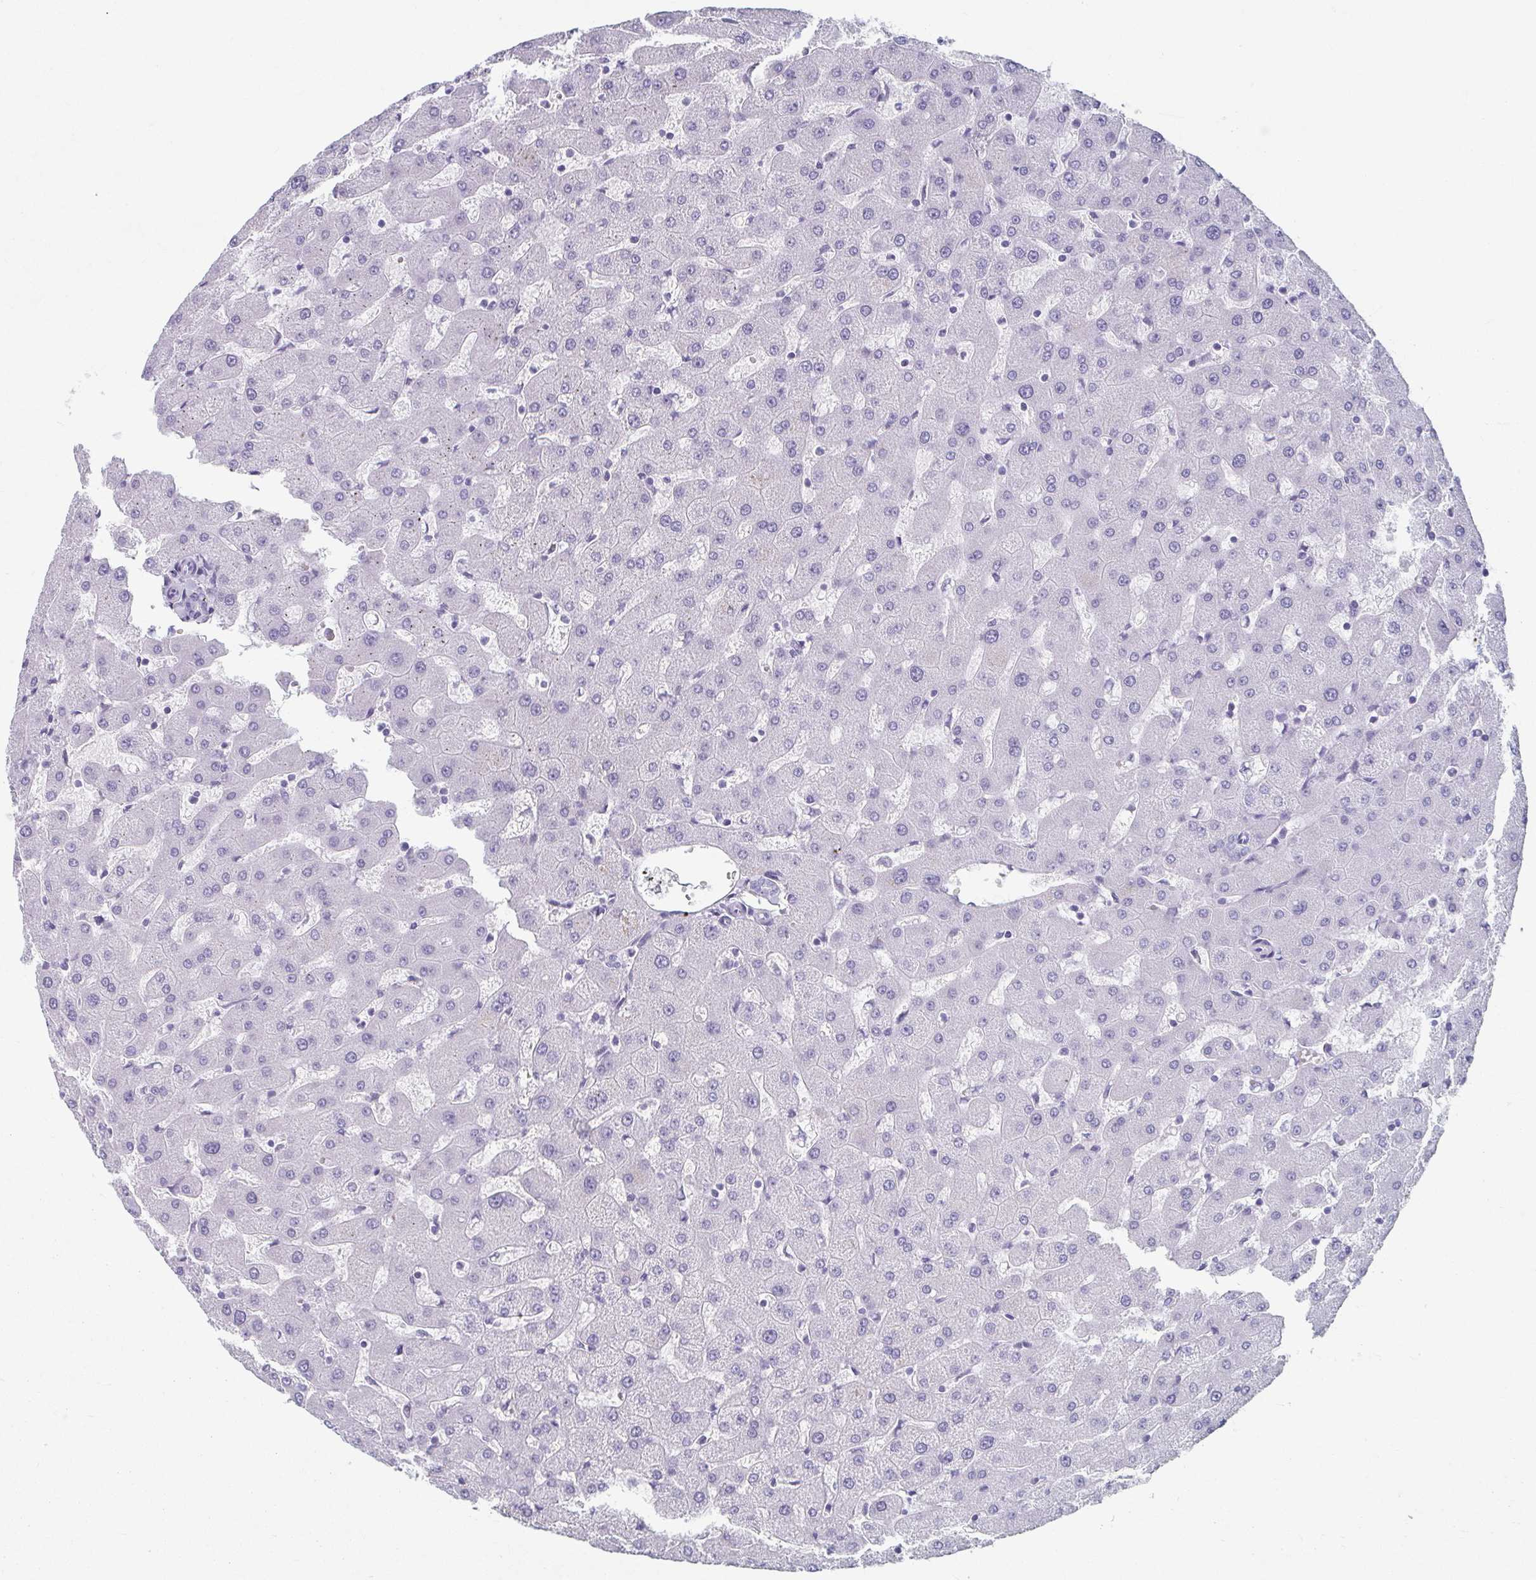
{"staining": {"intensity": "negative", "quantity": "none", "location": "none"}, "tissue": "liver", "cell_type": "Cholangiocytes", "image_type": "normal", "snomed": [{"axis": "morphology", "description": "Normal tissue, NOS"}, {"axis": "topography", "description": "Liver"}], "caption": "Liver stained for a protein using immunohistochemistry (IHC) reveals no staining cholangiocytes.", "gene": "GHRL", "patient": {"sex": "female", "age": 63}}